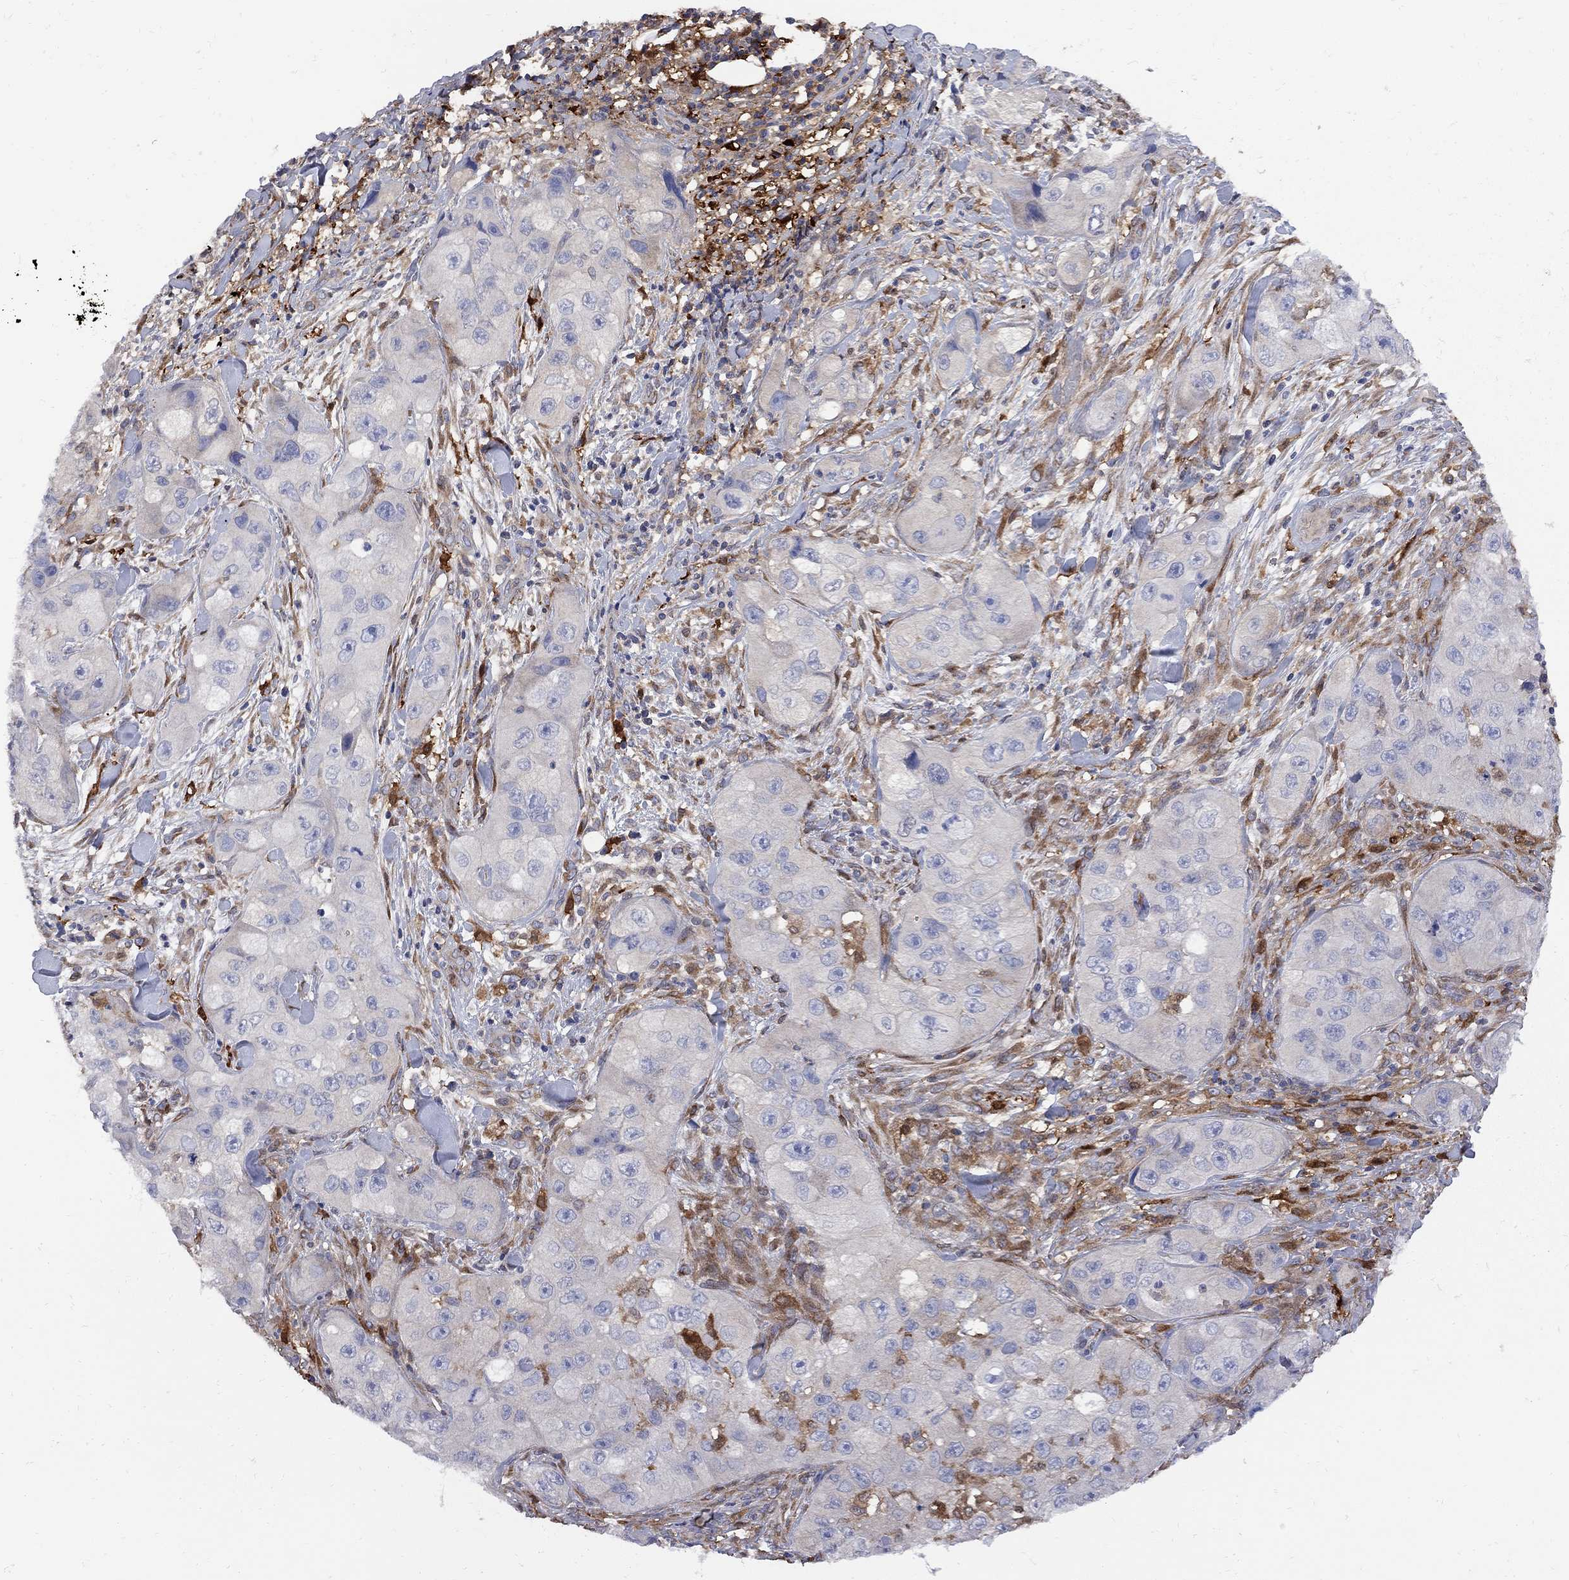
{"staining": {"intensity": "negative", "quantity": "none", "location": "none"}, "tissue": "skin cancer", "cell_type": "Tumor cells", "image_type": "cancer", "snomed": [{"axis": "morphology", "description": "Squamous cell carcinoma, NOS"}, {"axis": "topography", "description": "Skin"}, {"axis": "topography", "description": "Subcutis"}], "caption": "This is an immunohistochemistry (IHC) image of skin squamous cell carcinoma. There is no positivity in tumor cells.", "gene": "MTHFR", "patient": {"sex": "male", "age": 73}}